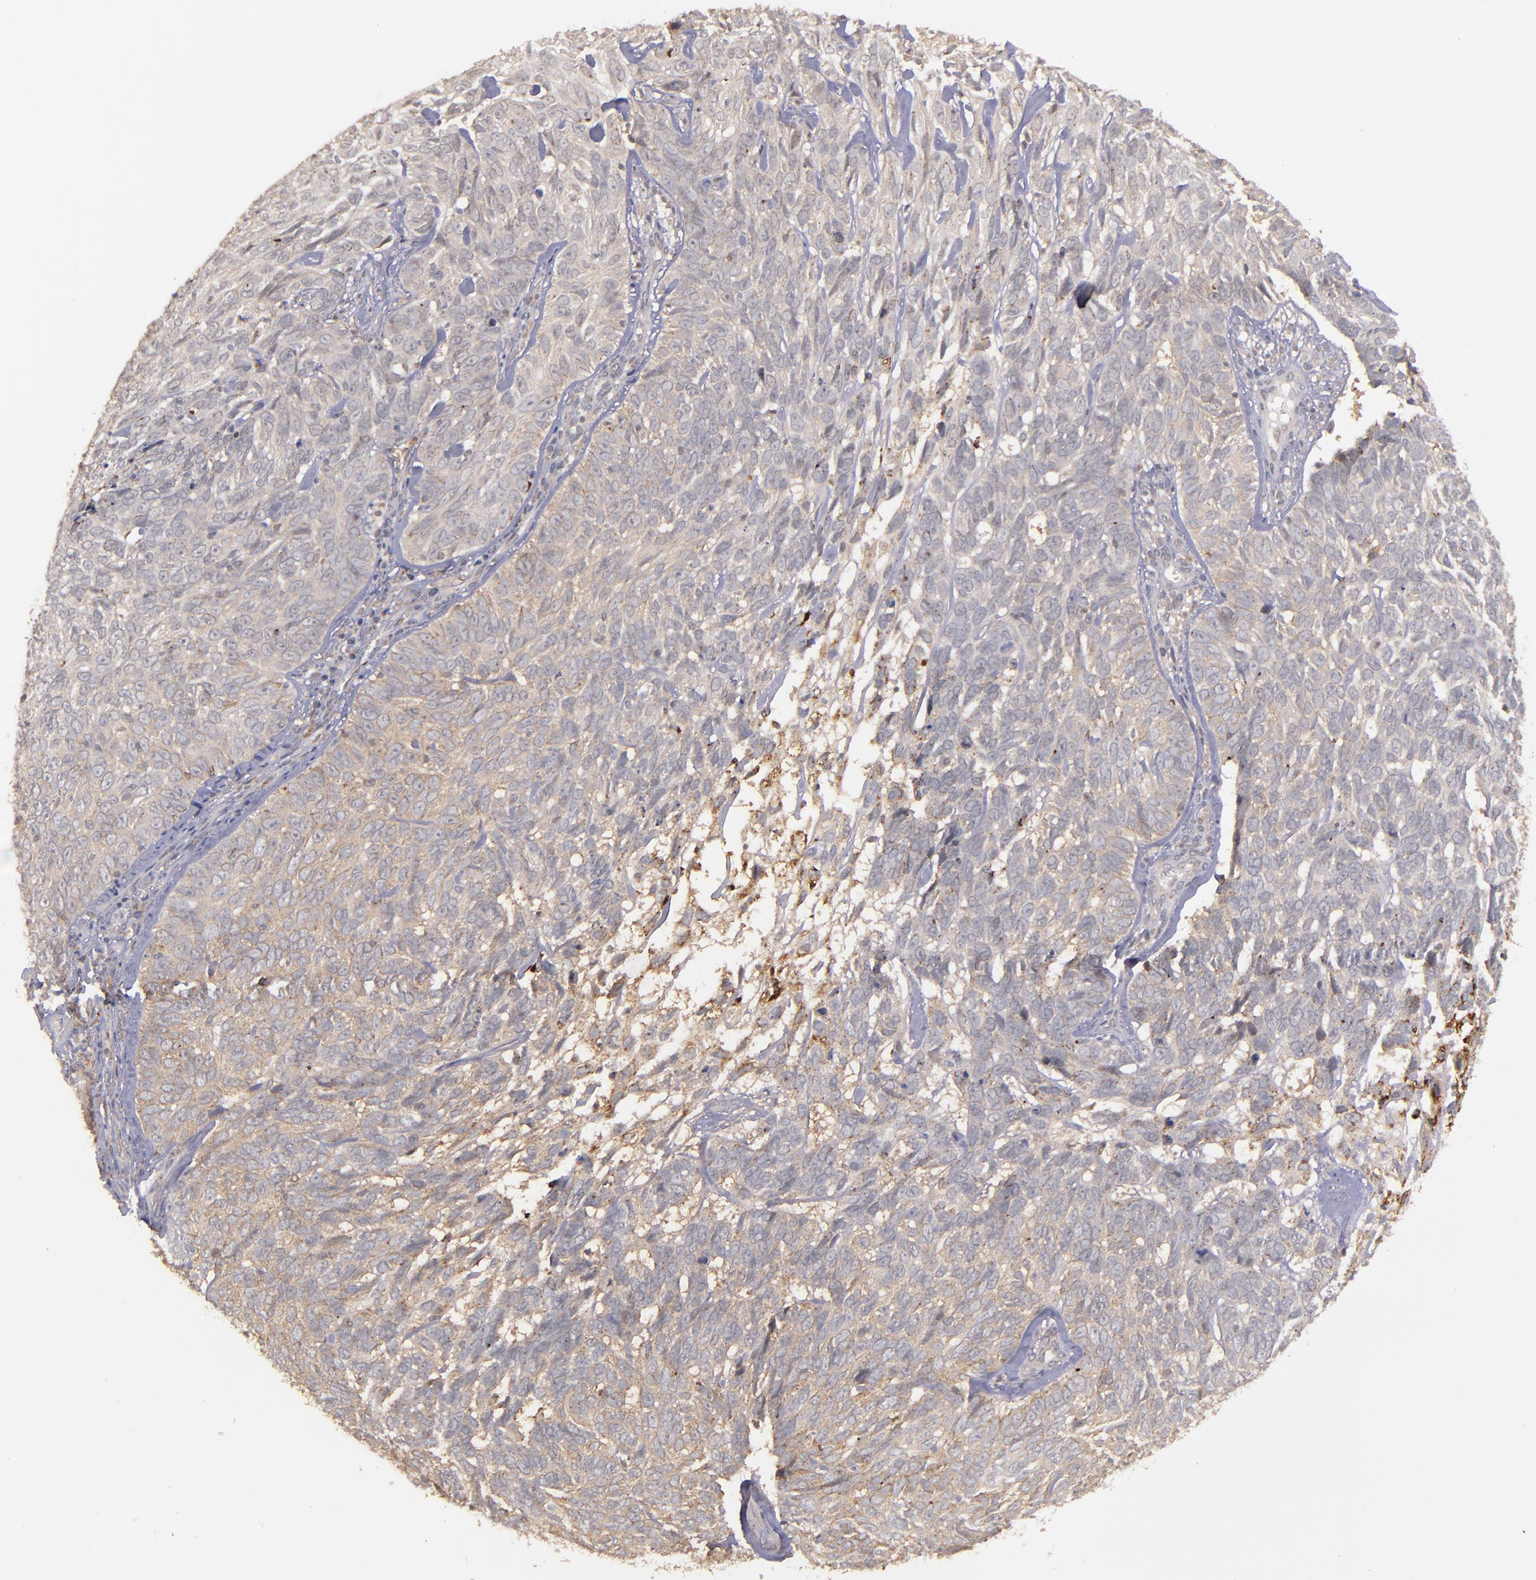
{"staining": {"intensity": "moderate", "quantity": ">75%", "location": "cytoplasmic/membranous"}, "tissue": "skin cancer", "cell_type": "Tumor cells", "image_type": "cancer", "snomed": [{"axis": "morphology", "description": "Basal cell carcinoma"}, {"axis": "topography", "description": "Skin"}], "caption": "DAB immunohistochemical staining of skin basal cell carcinoma exhibits moderate cytoplasmic/membranous protein positivity in about >75% of tumor cells.", "gene": "ZFYVE1", "patient": {"sex": "male", "age": 72}}